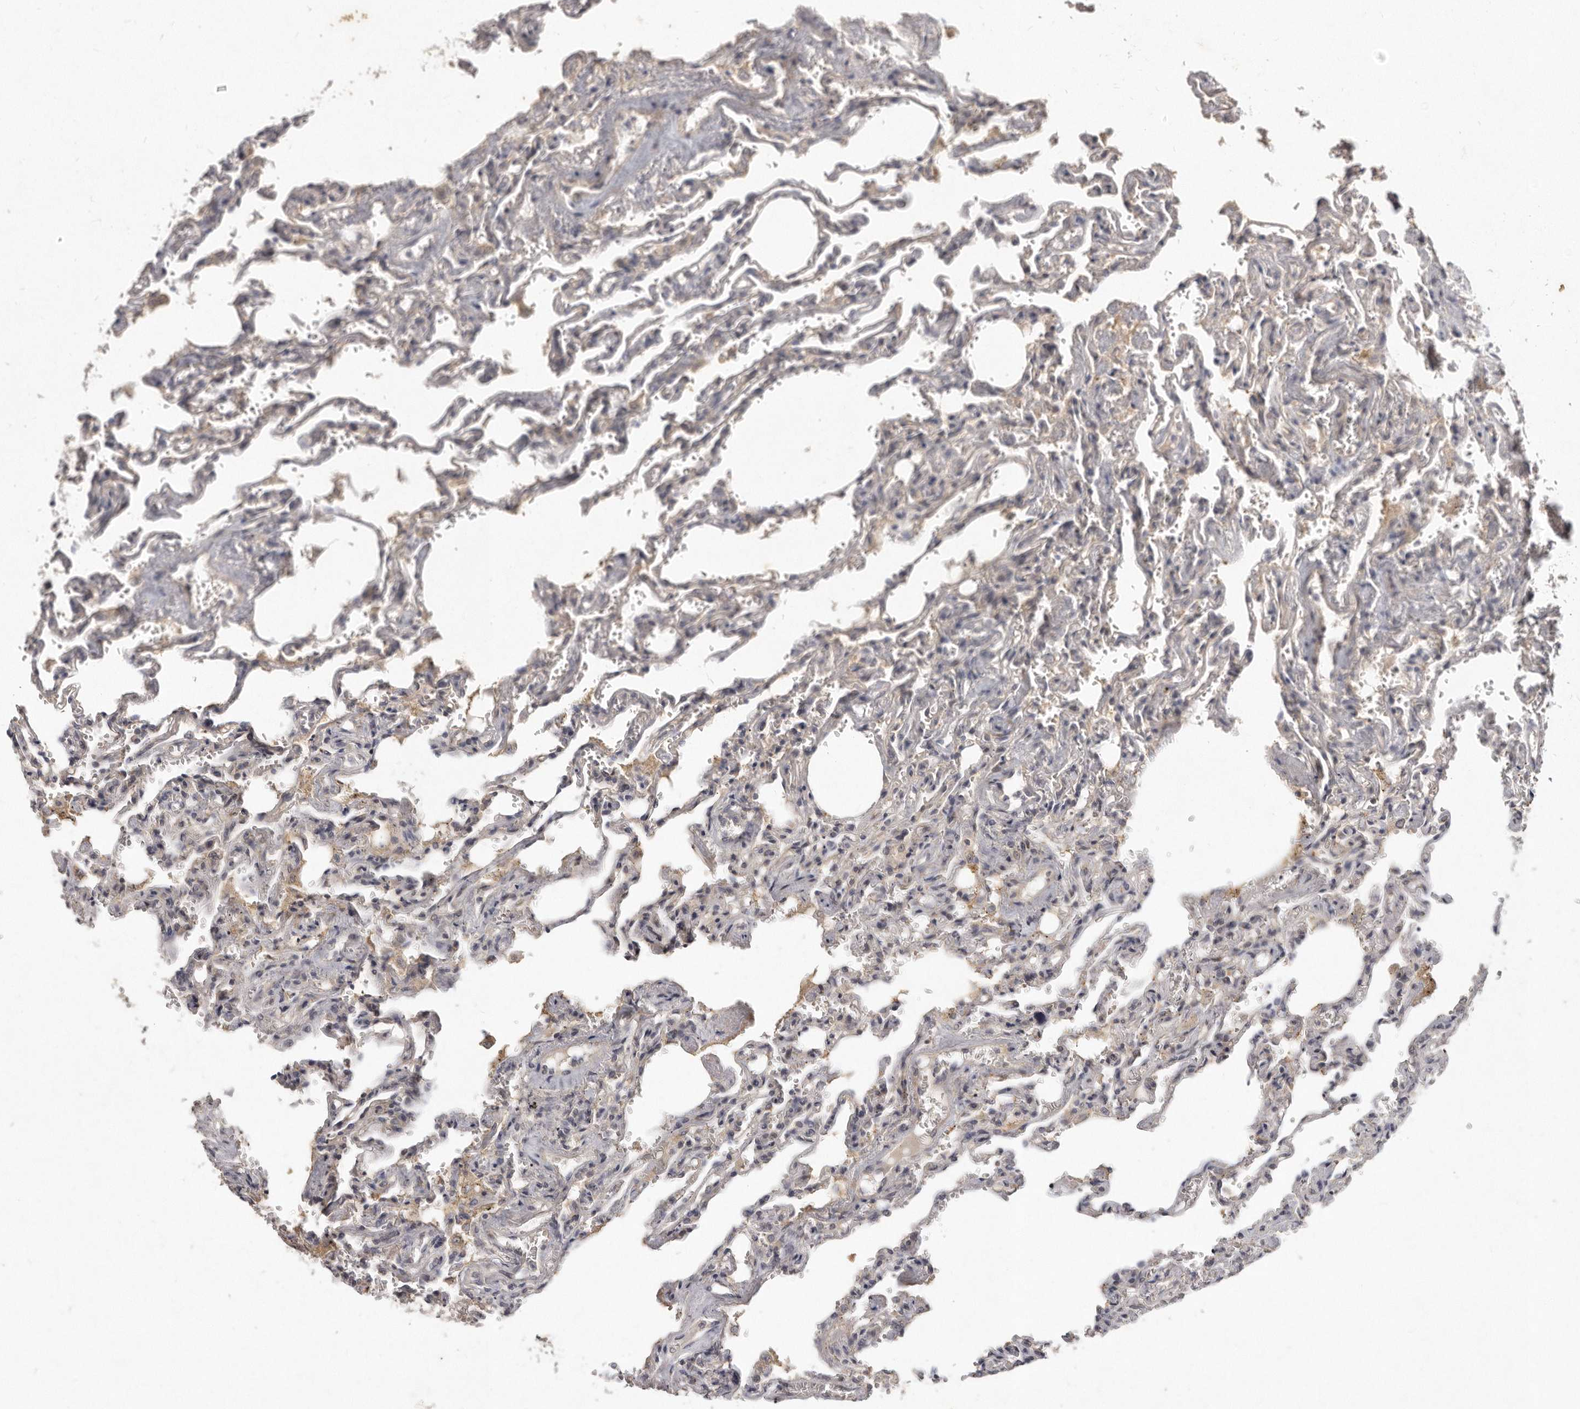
{"staining": {"intensity": "negative", "quantity": "none", "location": "none"}, "tissue": "lung", "cell_type": "Alveolar cells", "image_type": "normal", "snomed": [{"axis": "morphology", "description": "Normal tissue, NOS"}, {"axis": "topography", "description": "Lung"}], "caption": "This is an immunohistochemistry (IHC) micrograph of unremarkable lung. There is no expression in alveolar cells.", "gene": "SLC22A1", "patient": {"sex": "male", "age": 21}}